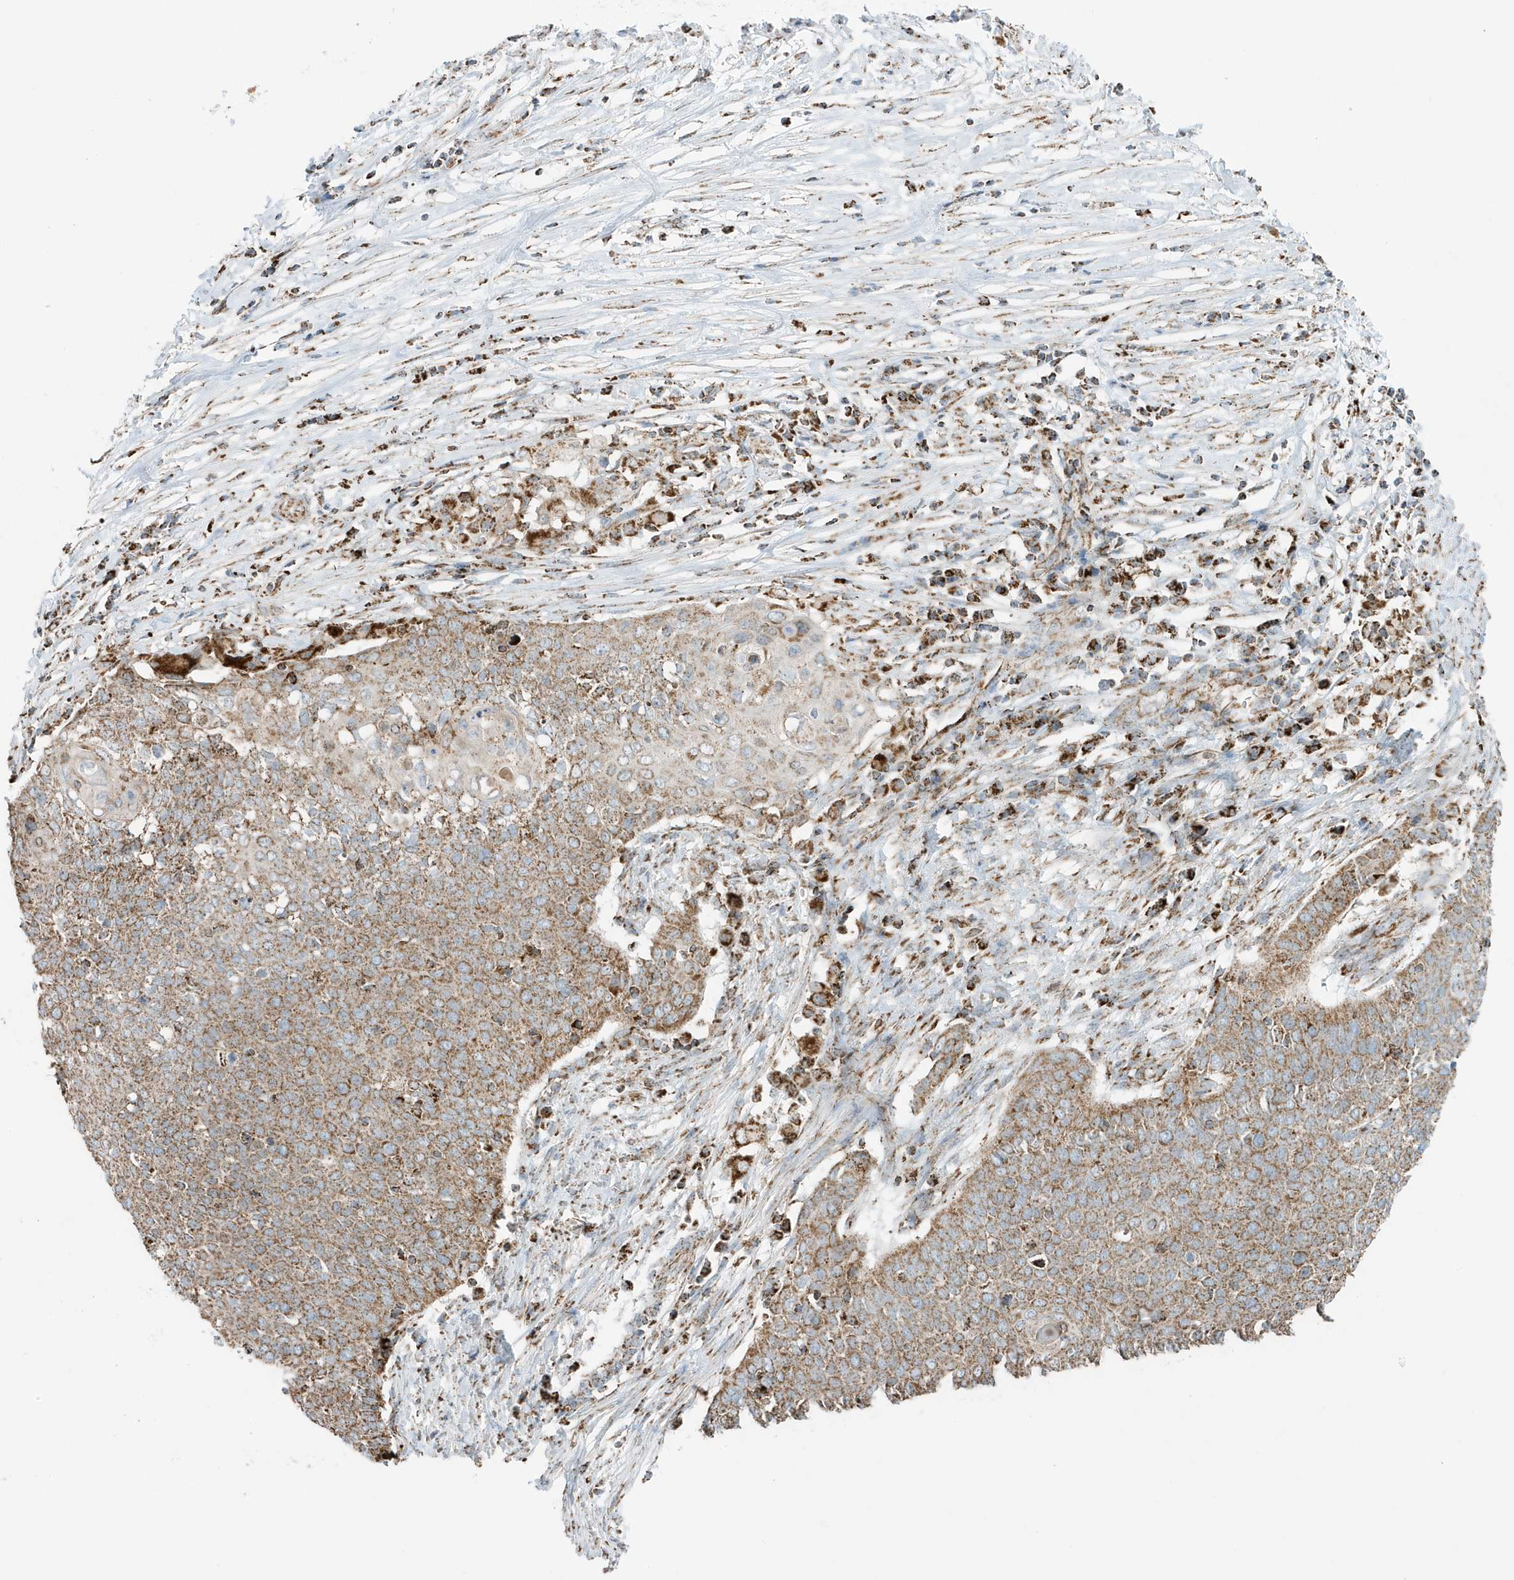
{"staining": {"intensity": "moderate", "quantity": ">75%", "location": "cytoplasmic/membranous"}, "tissue": "cervical cancer", "cell_type": "Tumor cells", "image_type": "cancer", "snomed": [{"axis": "morphology", "description": "Squamous cell carcinoma, NOS"}, {"axis": "topography", "description": "Cervix"}], "caption": "Moderate cytoplasmic/membranous protein expression is seen in about >75% of tumor cells in squamous cell carcinoma (cervical).", "gene": "ATP5ME", "patient": {"sex": "female", "age": 39}}